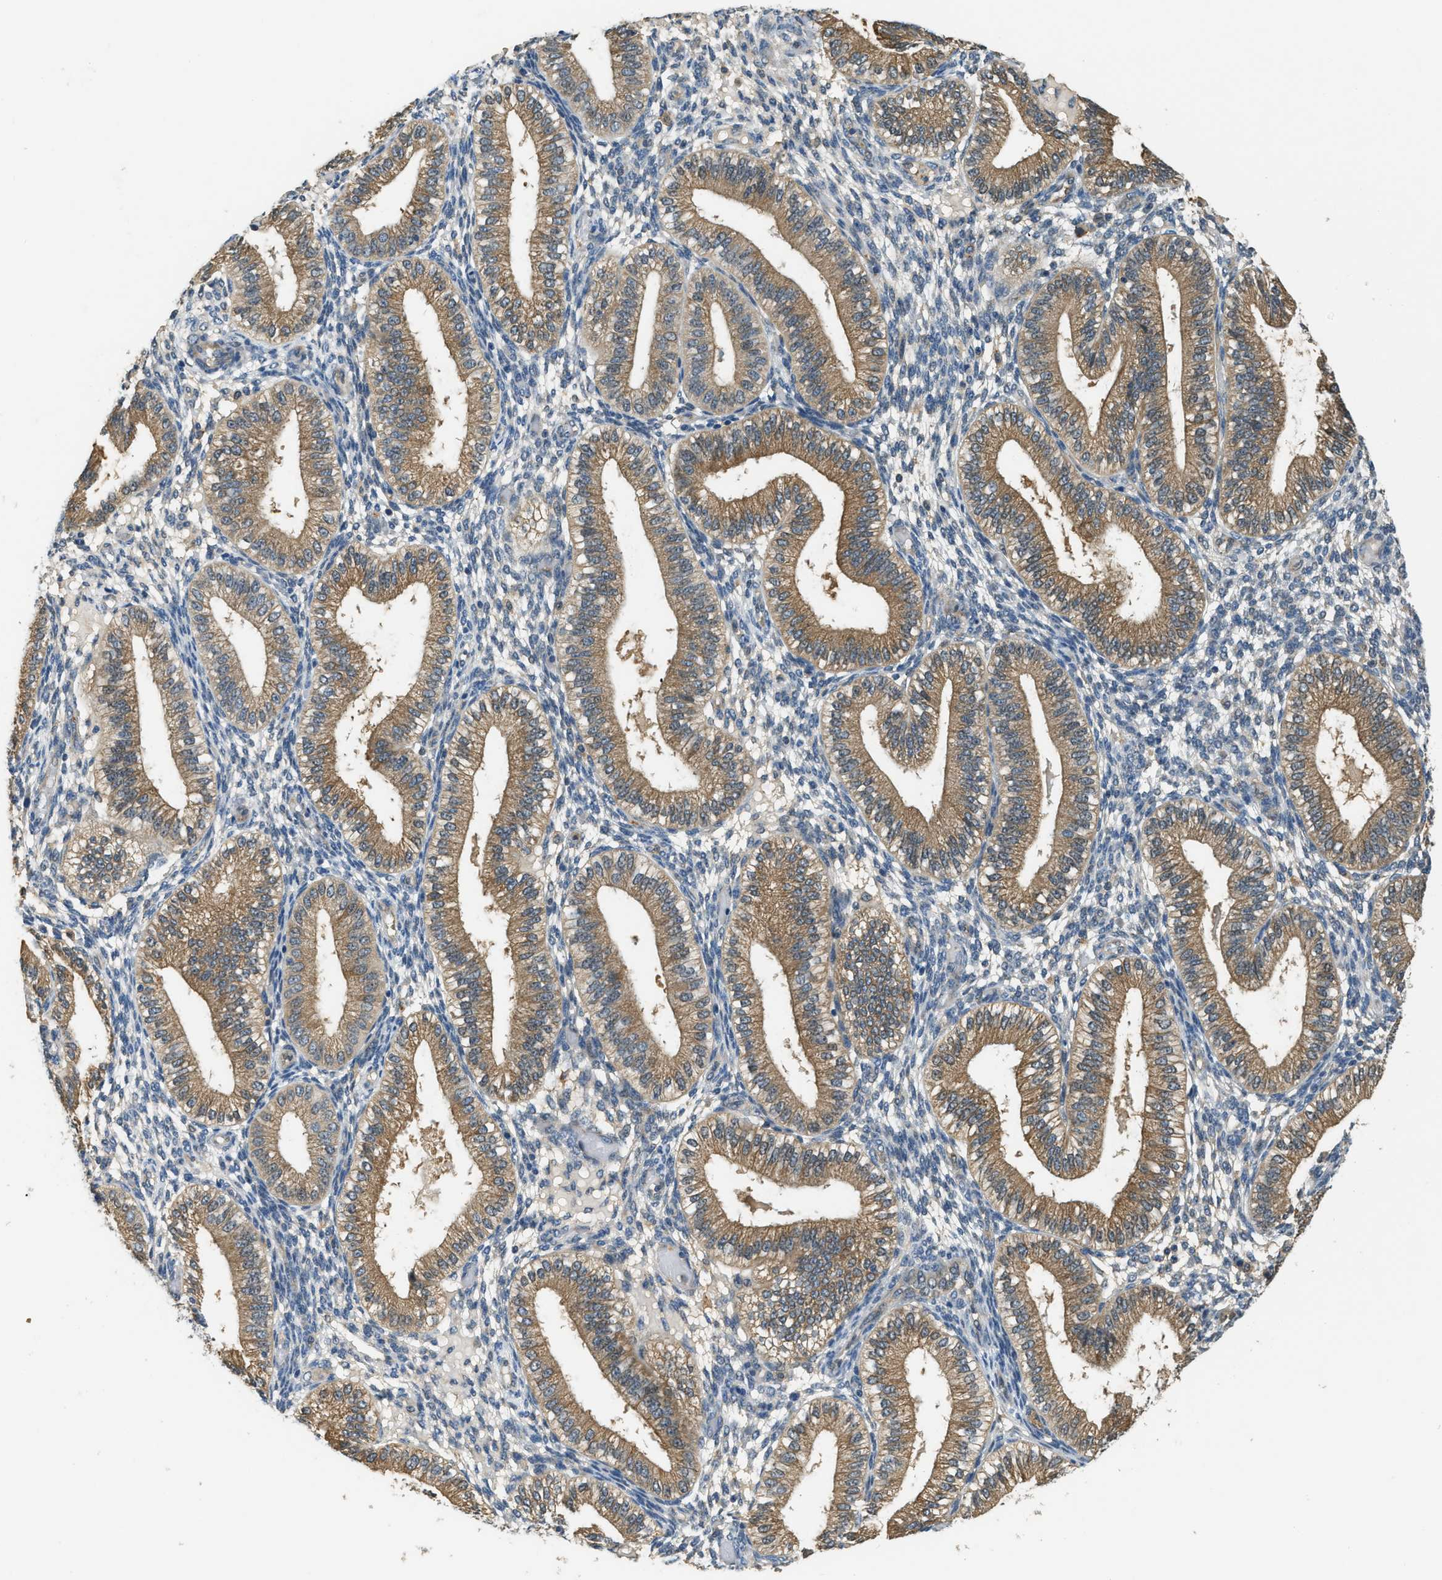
{"staining": {"intensity": "negative", "quantity": "none", "location": "none"}, "tissue": "endometrium", "cell_type": "Cells in endometrial stroma", "image_type": "normal", "snomed": [{"axis": "morphology", "description": "Normal tissue, NOS"}, {"axis": "topography", "description": "Endometrium"}], "caption": "Immunohistochemical staining of unremarkable endometrium exhibits no significant staining in cells in endometrial stroma. The staining is performed using DAB brown chromogen with nuclei counter-stained in using hematoxylin.", "gene": "CFLAR", "patient": {"sex": "female", "age": 39}}